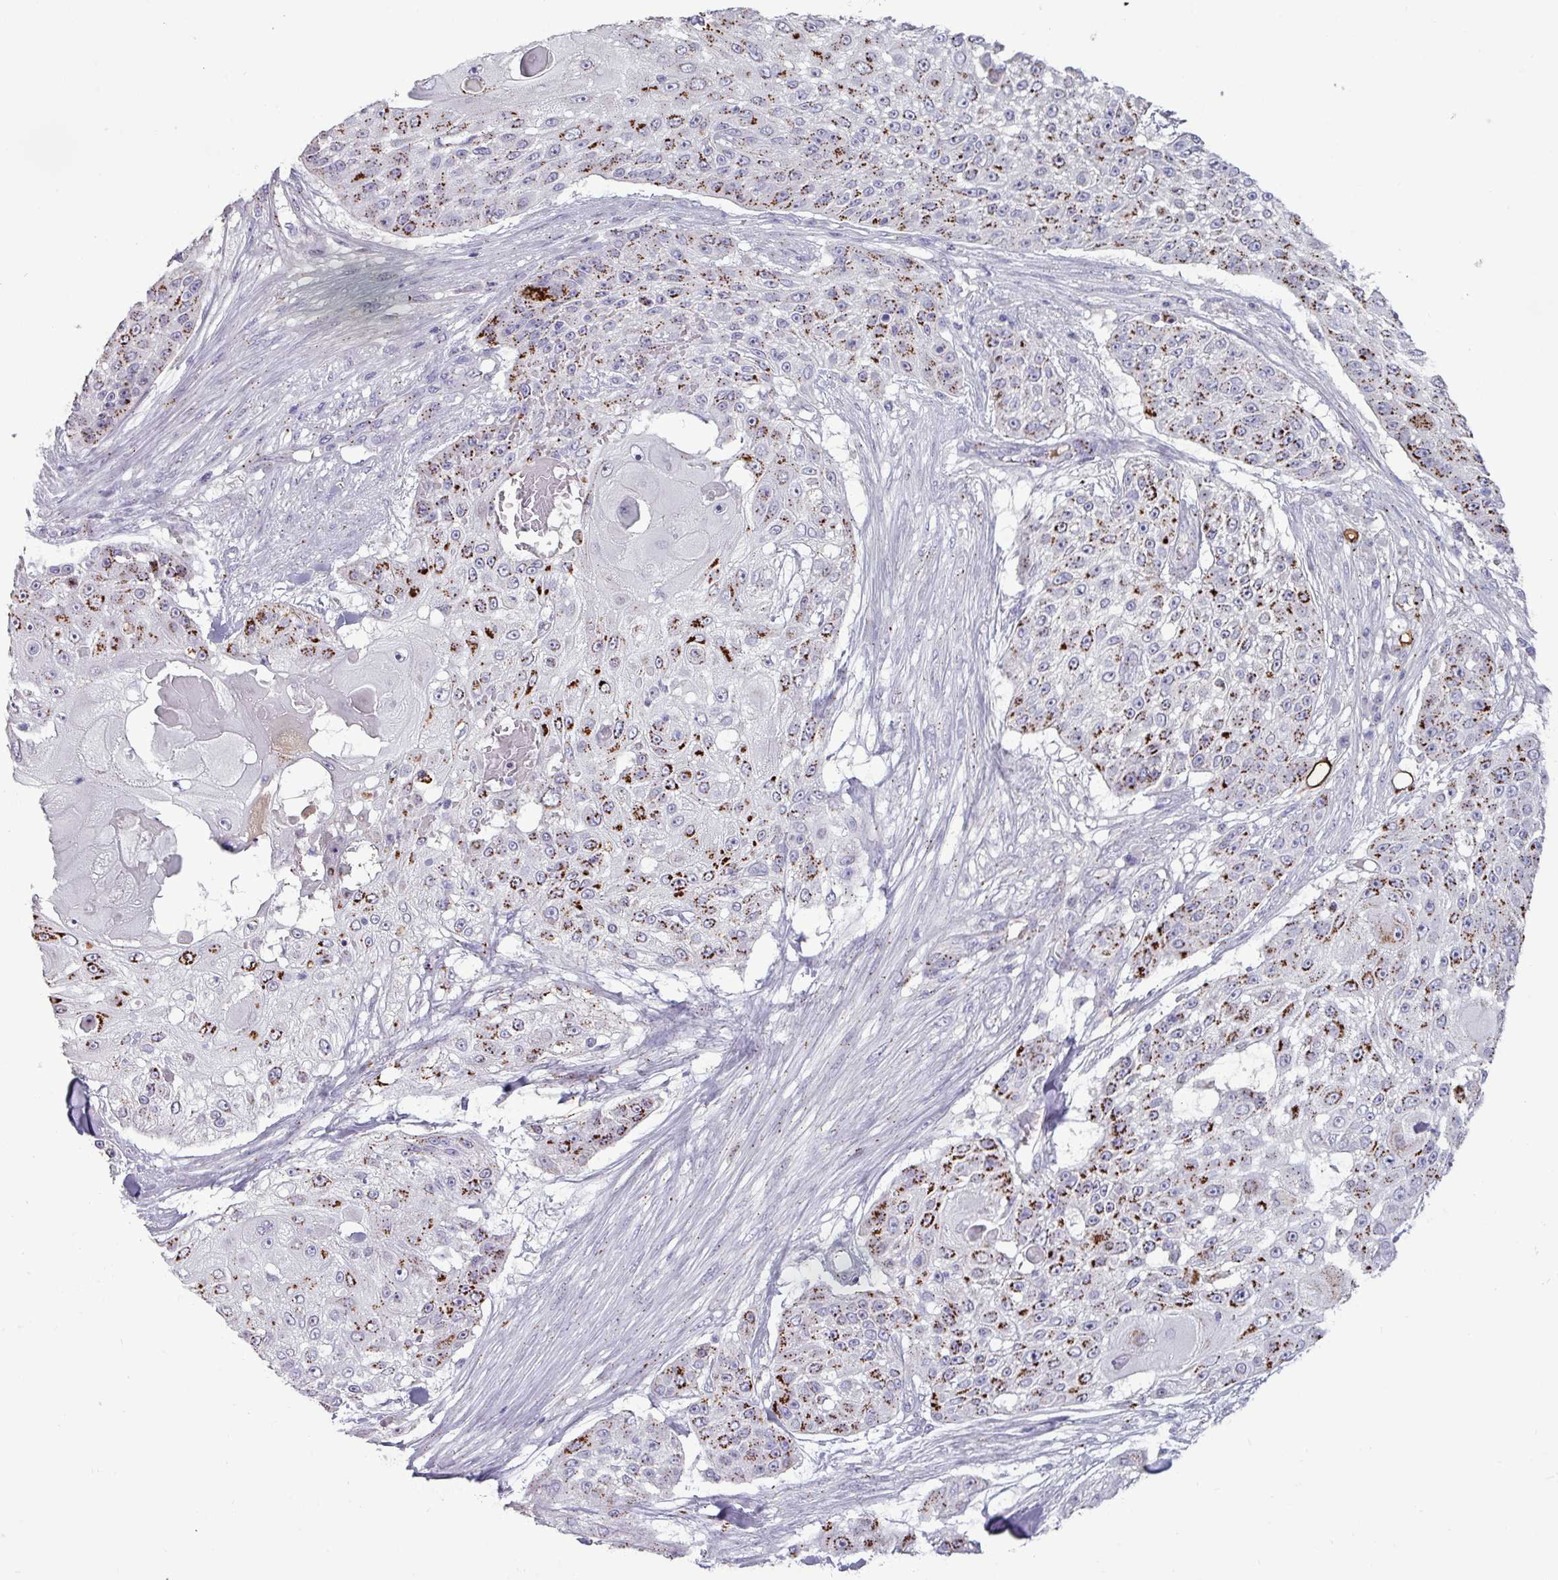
{"staining": {"intensity": "strong", "quantity": "25%-75%", "location": "cytoplasmic/membranous"}, "tissue": "skin cancer", "cell_type": "Tumor cells", "image_type": "cancer", "snomed": [{"axis": "morphology", "description": "Squamous cell carcinoma, NOS"}, {"axis": "topography", "description": "Skin"}], "caption": "High-power microscopy captured an immunohistochemistry (IHC) micrograph of skin cancer, revealing strong cytoplasmic/membranous positivity in approximately 25%-75% of tumor cells. Using DAB (brown) and hematoxylin (blue) stains, captured at high magnification using brightfield microscopy.", "gene": "PLIN2", "patient": {"sex": "female", "age": 86}}